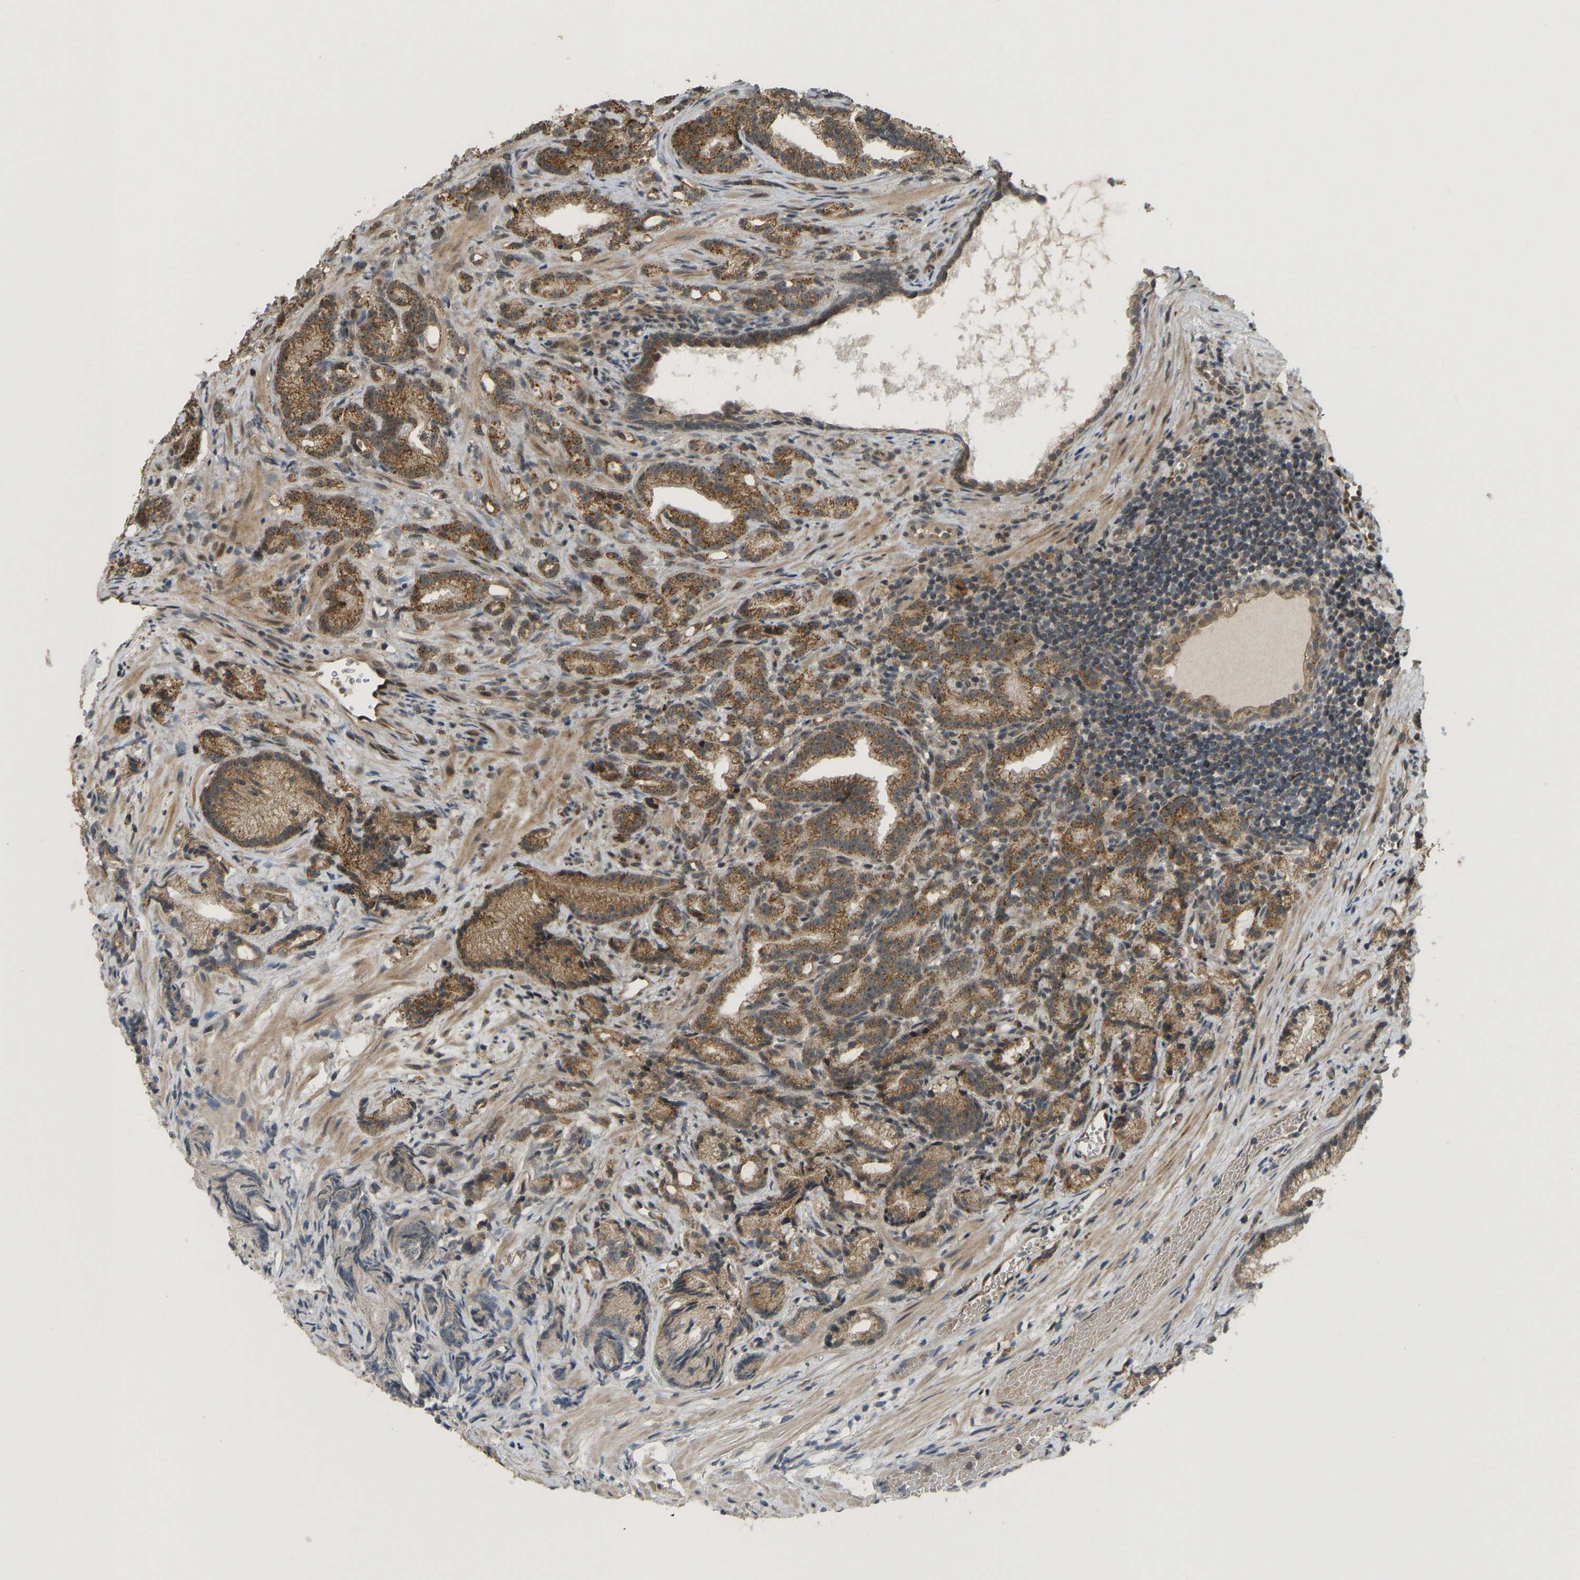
{"staining": {"intensity": "moderate", "quantity": ">75%", "location": "cytoplasmic/membranous"}, "tissue": "prostate cancer", "cell_type": "Tumor cells", "image_type": "cancer", "snomed": [{"axis": "morphology", "description": "Adenocarcinoma, Low grade"}, {"axis": "topography", "description": "Prostate"}], "caption": "A medium amount of moderate cytoplasmic/membranous expression is appreciated in approximately >75% of tumor cells in prostate cancer tissue.", "gene": "ACADS", "patient": {"sex": "male", "age": 89}}